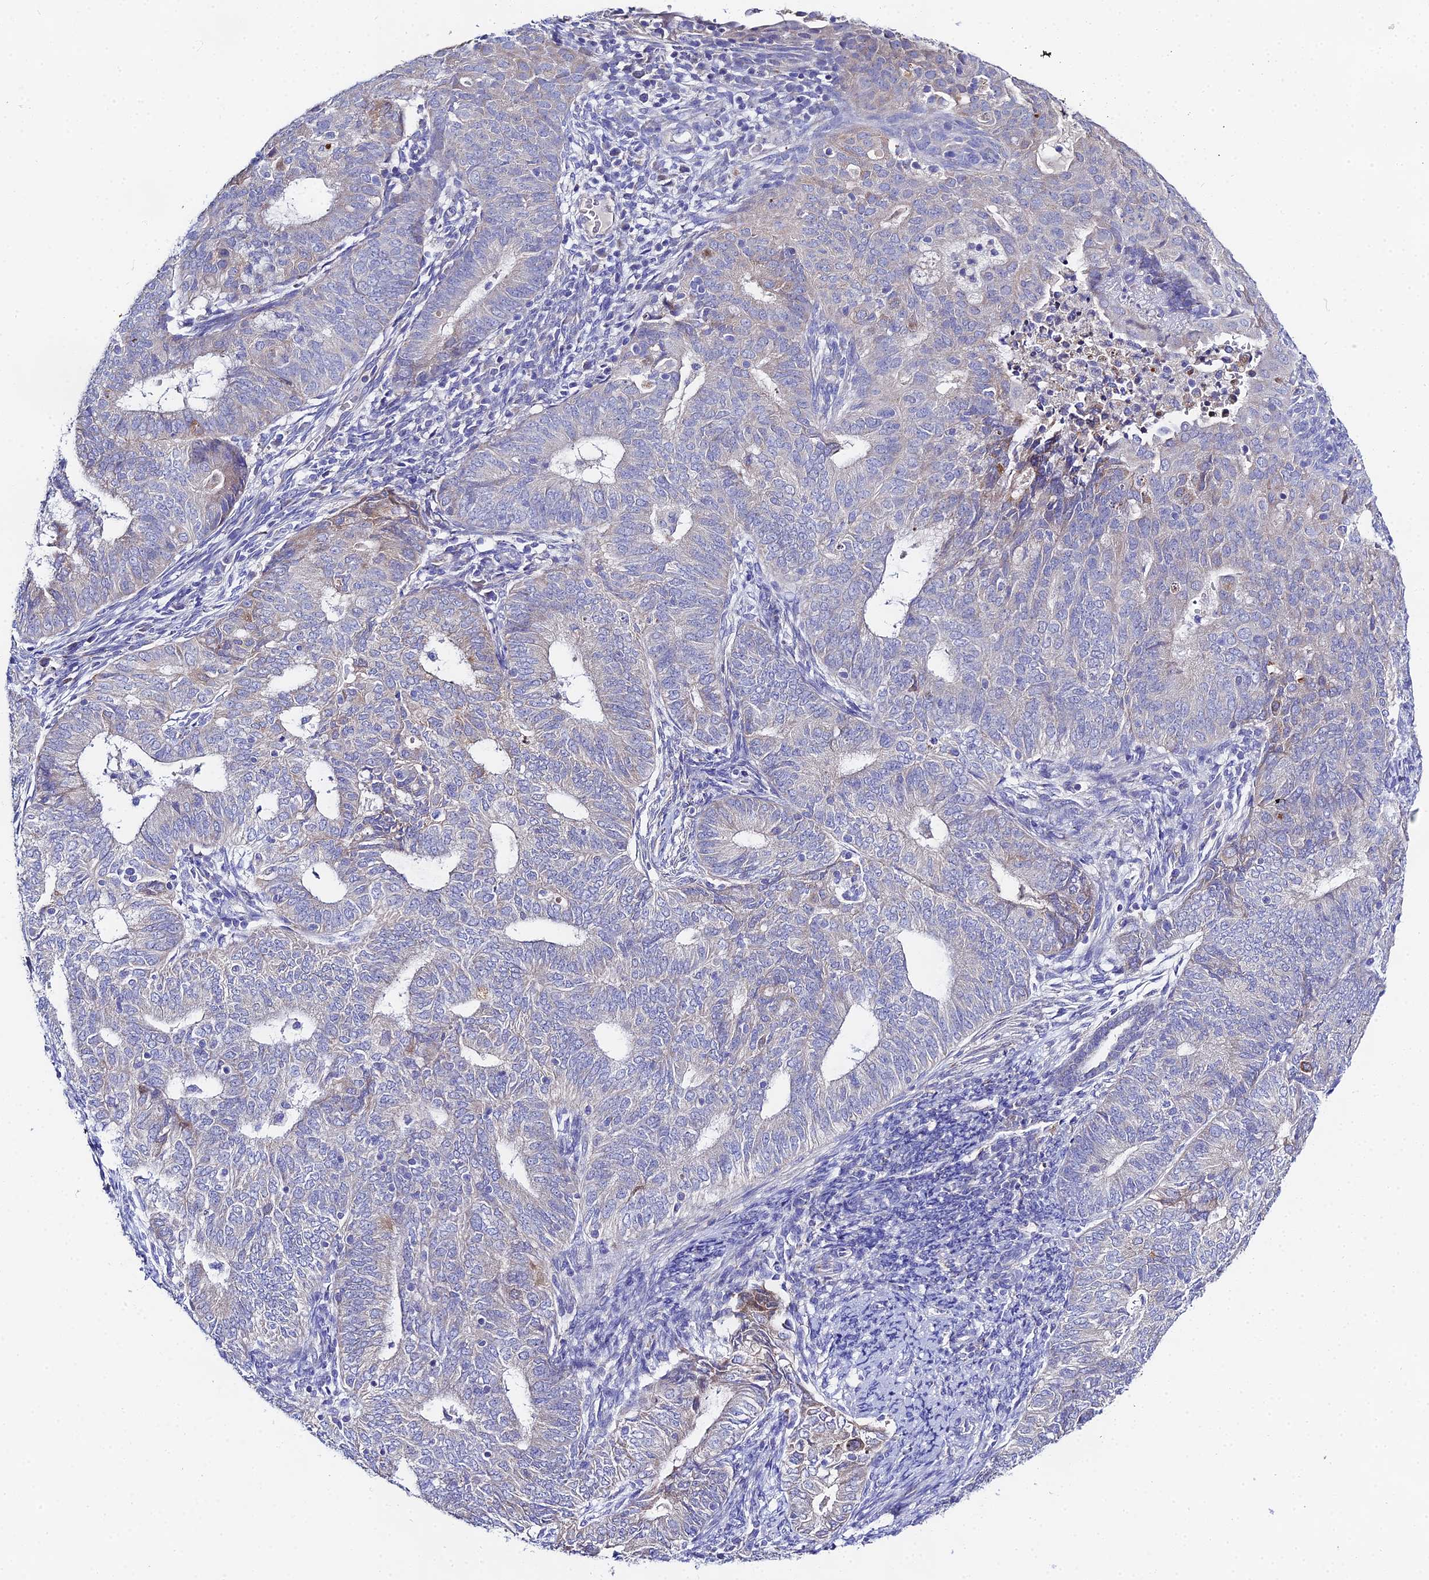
{"staining": {"intensity": "weak", "quantity": "<25%", "location": "cytoplasmic/membranous"}, "tissue": "endometrial cancer", "cell_type": "Tumor cells", "image_type": "cancer", "snomed": [{"axis": "morphology", "description": "Adenocarcinoma, NOS"}, {"axis": "topography", "description": "Endometrium"}], "caption": "Protein analysis of adenocarcinoma (endometrial) shows no significant staining in tumor cells.", "gene": "PPP2R2C", "patient": {"sex": "female", "age": 62}}